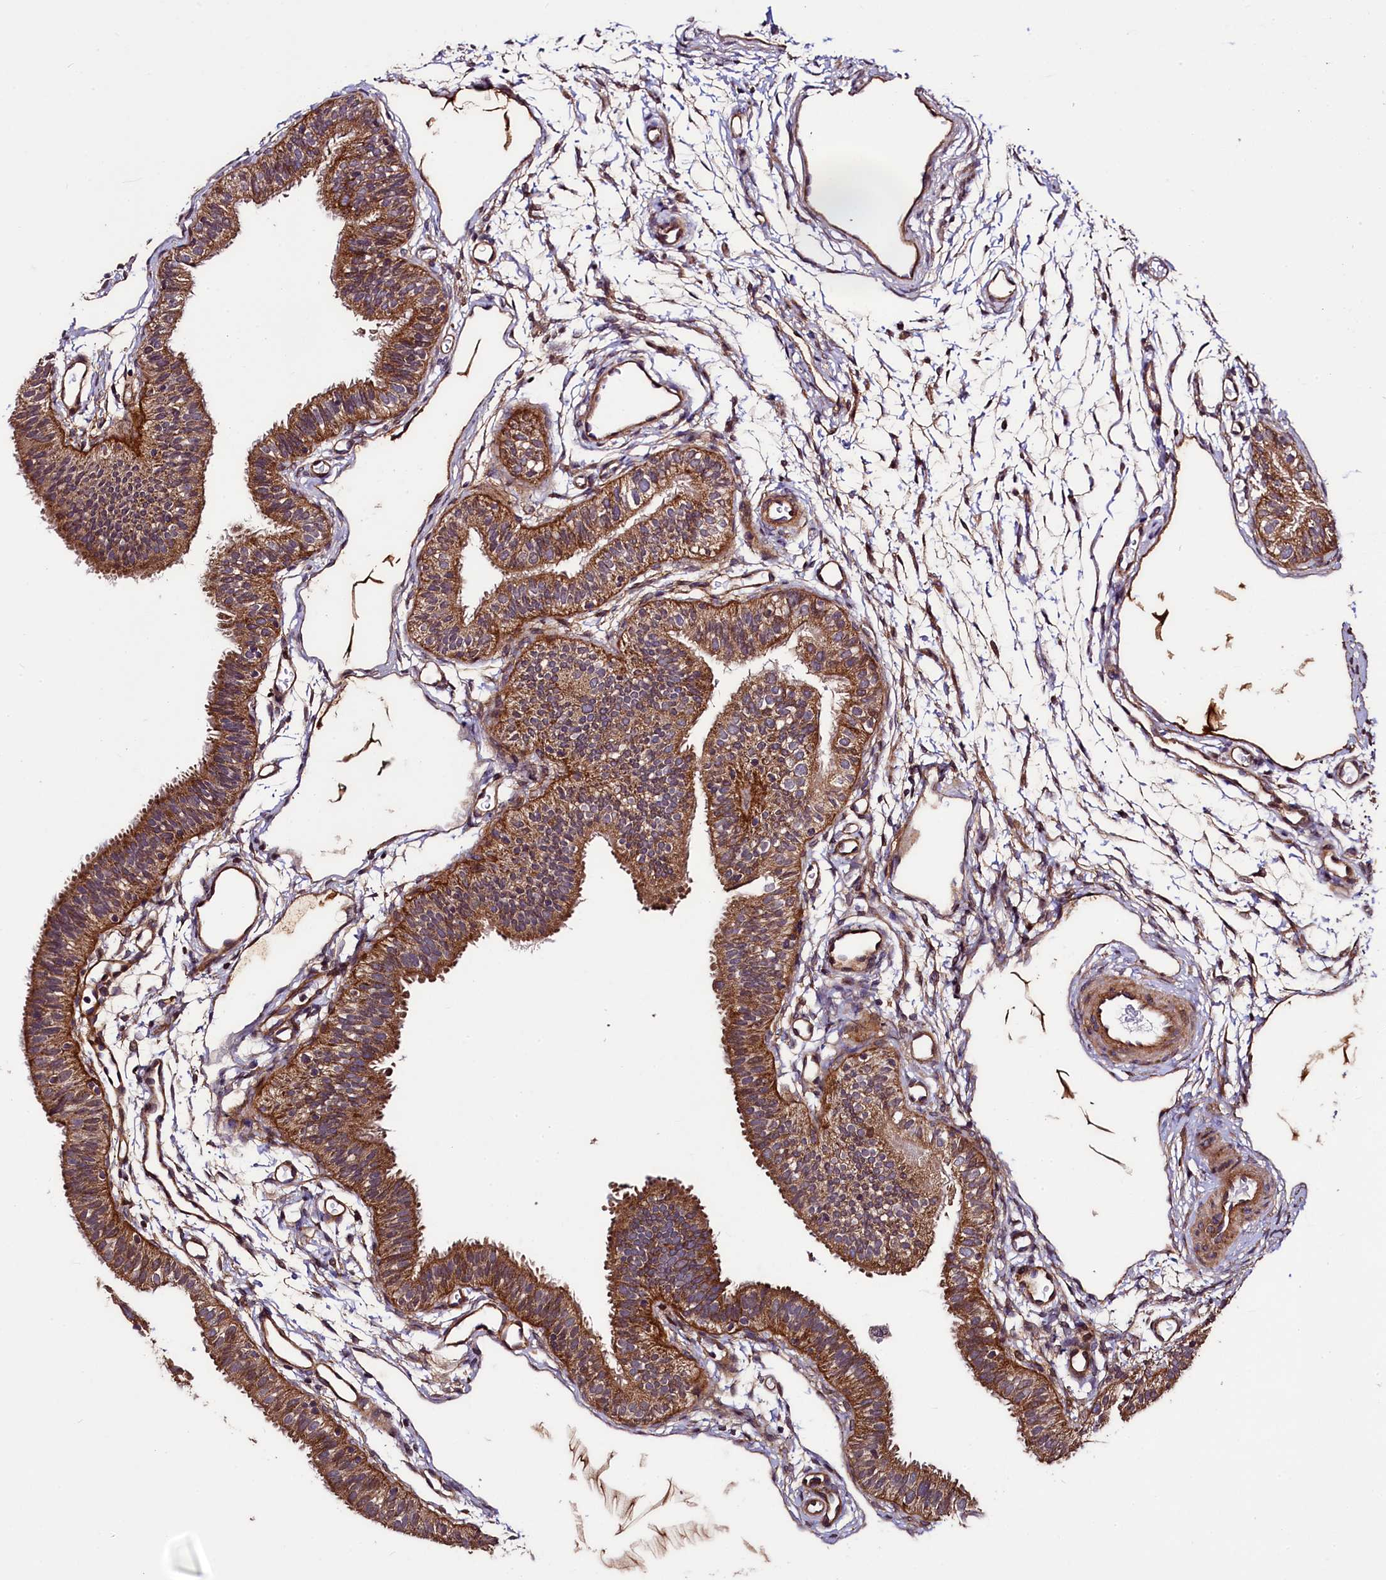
{"staining": {"intensity": "moderate", "quantity": ">75%", "location": "cytoplasmic/membranous"}, "tissue": "fallopian tube", "cell_type": "Glandular cells", "image_type": "normal", "snomed": [{"axis": "morphology", "description": "Normal tissue, NOS"}, {"axis": "topography", "description": "Fallopian tube"}], "caption": "High-magnification brightfield microscopy of benign fallopian tube stained with DAB (3,3'-diaminobenzidine) (brown) and counterstained with hematoxylin (blue). glandular cells exhibit moderate cytoplasmic/membranous positivity is present in about>75% of cells. The protein of interest is stained brown, and the nuclei are stained in blue (DAB (3,3'-diaminobenzidine) IHC with brightfield microscopy, high magnification).", "gene": "RBFA", "patient": {"sex": "female", "age": 35}}